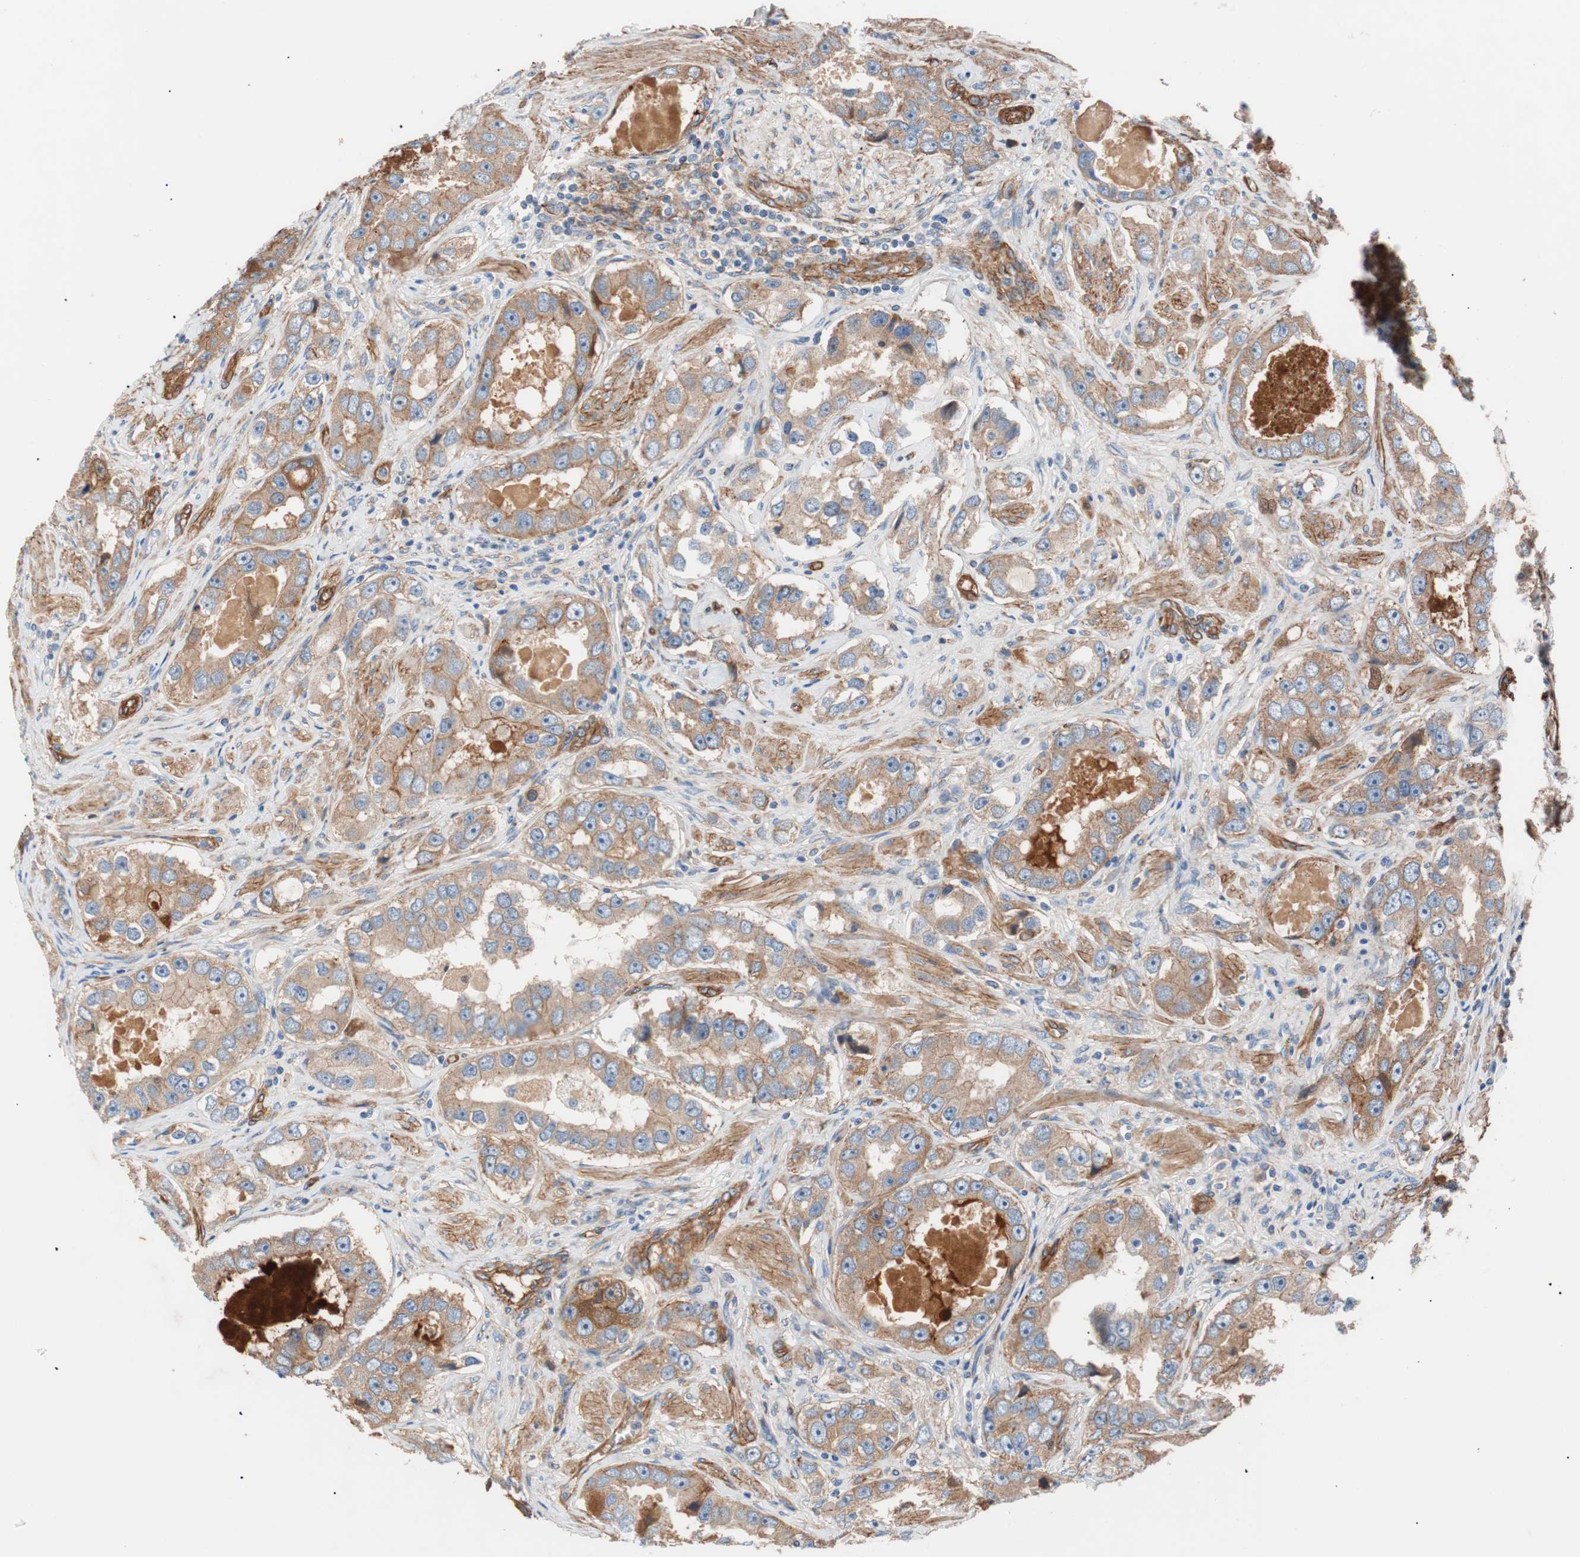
{"staining": {"intensity": "moderate", "quantity": ">75%", "location": "cytoplasmic/membranous"}, "tissue": "prostate cancer", "cell_type": "Tumor cells", "image_type": "cancer", "snomed": [{"axis": "morphology", "description": "Adenocarcinoma, High grade"}, {"axis": "topography", "description": "Prostate"}], "caption": "Brown immunohistochemical staining in prostate adenocarcinoma (high-grade) reveals moderate cytoplasmic/membranous expression in about >75% of tumor cells.", "gene": "SPINT1", "patient": {"sex": "male", "age": 63}}